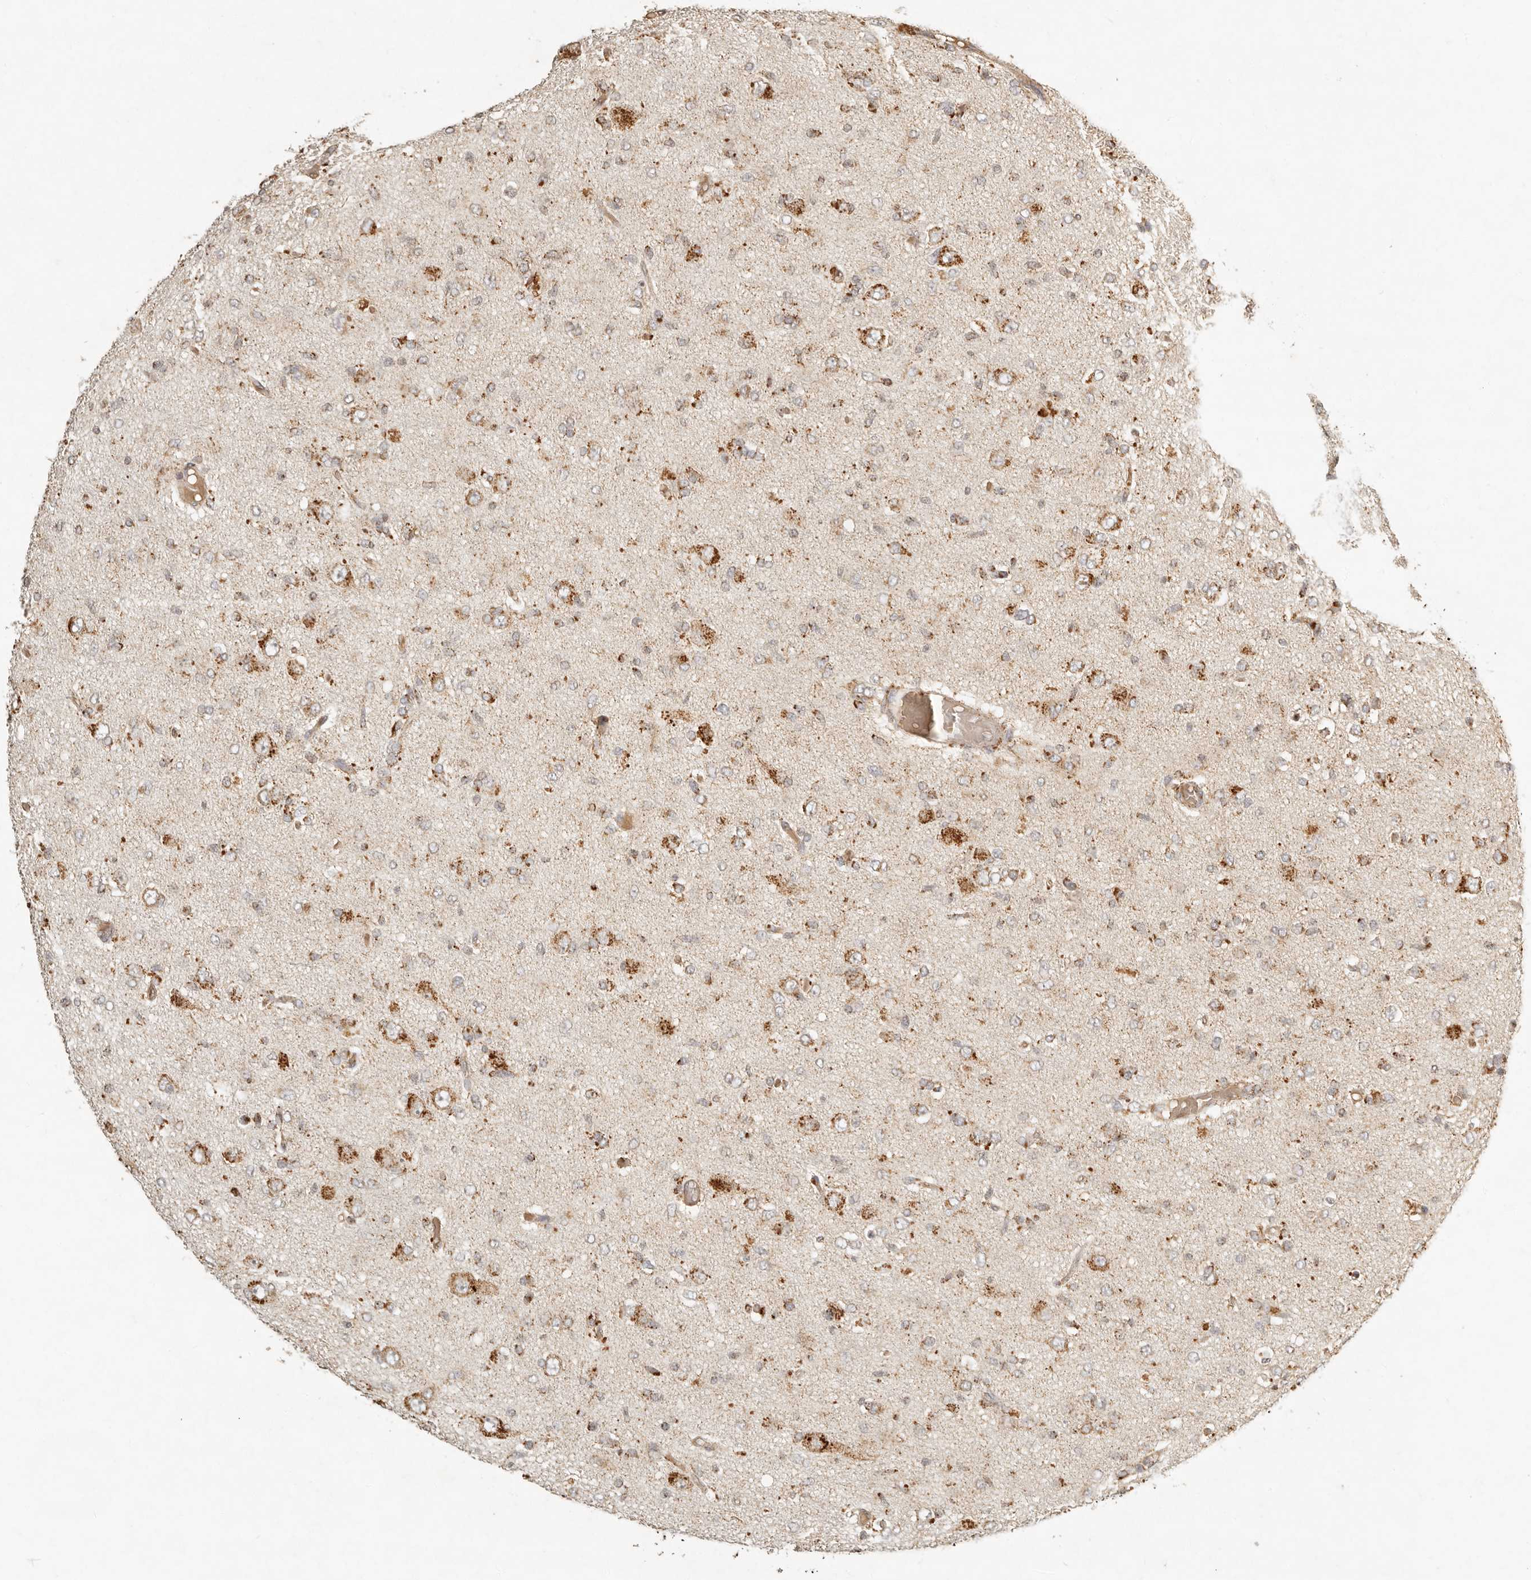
{"staining": {"intensity": "moderate", "quantity": "25%-75%", "location": "cytoplasmic/membranous"}, "tissue": "glioma", "cell_type": "Tumor cells", "image_type": "cancer", "snomed": [{"axis": "morphology", "description": "Glioma, malignant, High grade"}, {"axis": "topography", "description": "Brain"}], "caption": "Glioma was stained to show a protein in brown. There is medium levels of moderate cytoplasmic/membranous positivity in approximately 25%-75% of tumor cells.", "gene": "MRPL55", "patient": {"sex": "female", "age": 59}}